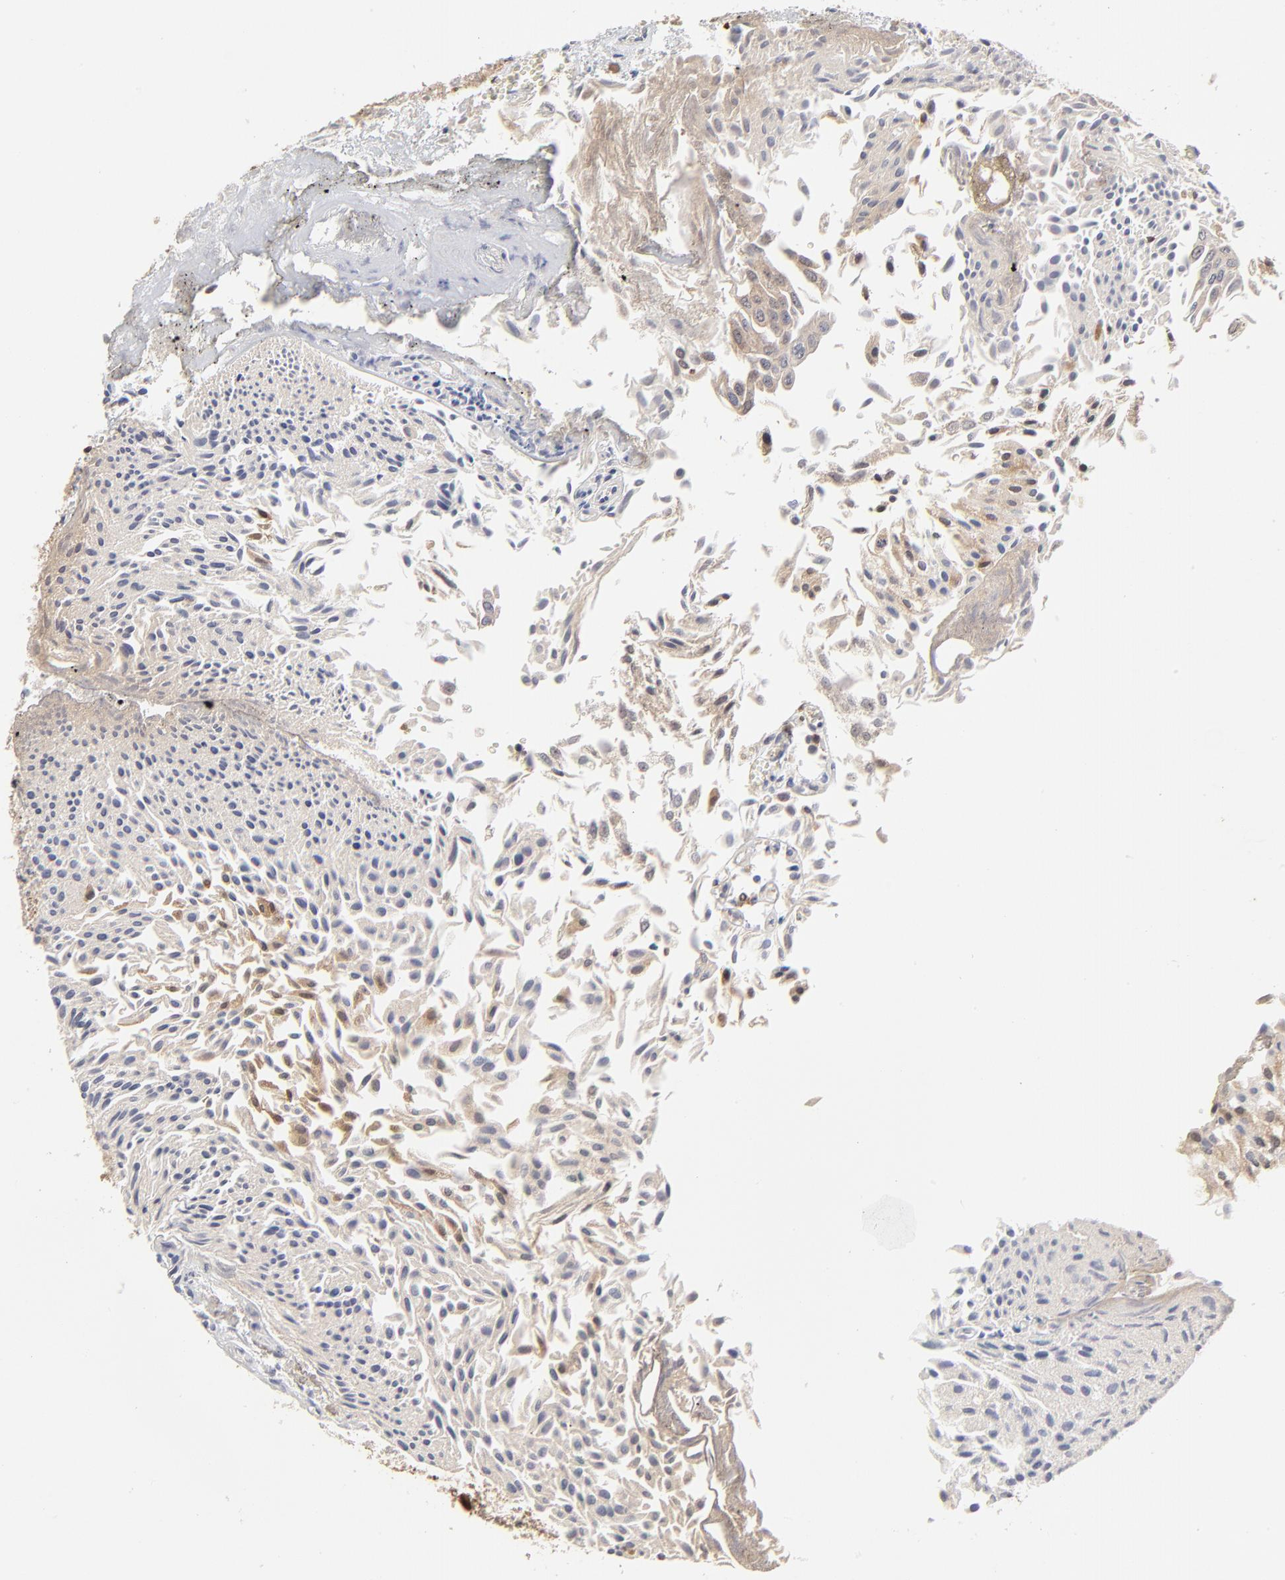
{"staining": {"intensity": "negative", "quantity": "none", "location": "none"}, "tissue": "urothelial cancer", "cell_type": "Tumor cells", "image_type": "cancer", "snomed": [{"axis": "morphology", "description": "Urothelial carcinoma, Low grade"}, {"axis": "topography", "description": "Urinary bladder"}], "caption": "An image of low-grade urothelial carcinoma stained for a protein displays no brown staining in tumor cells.", "gene": "CASP3", "patient": {"sex": "male", "age": 86}}